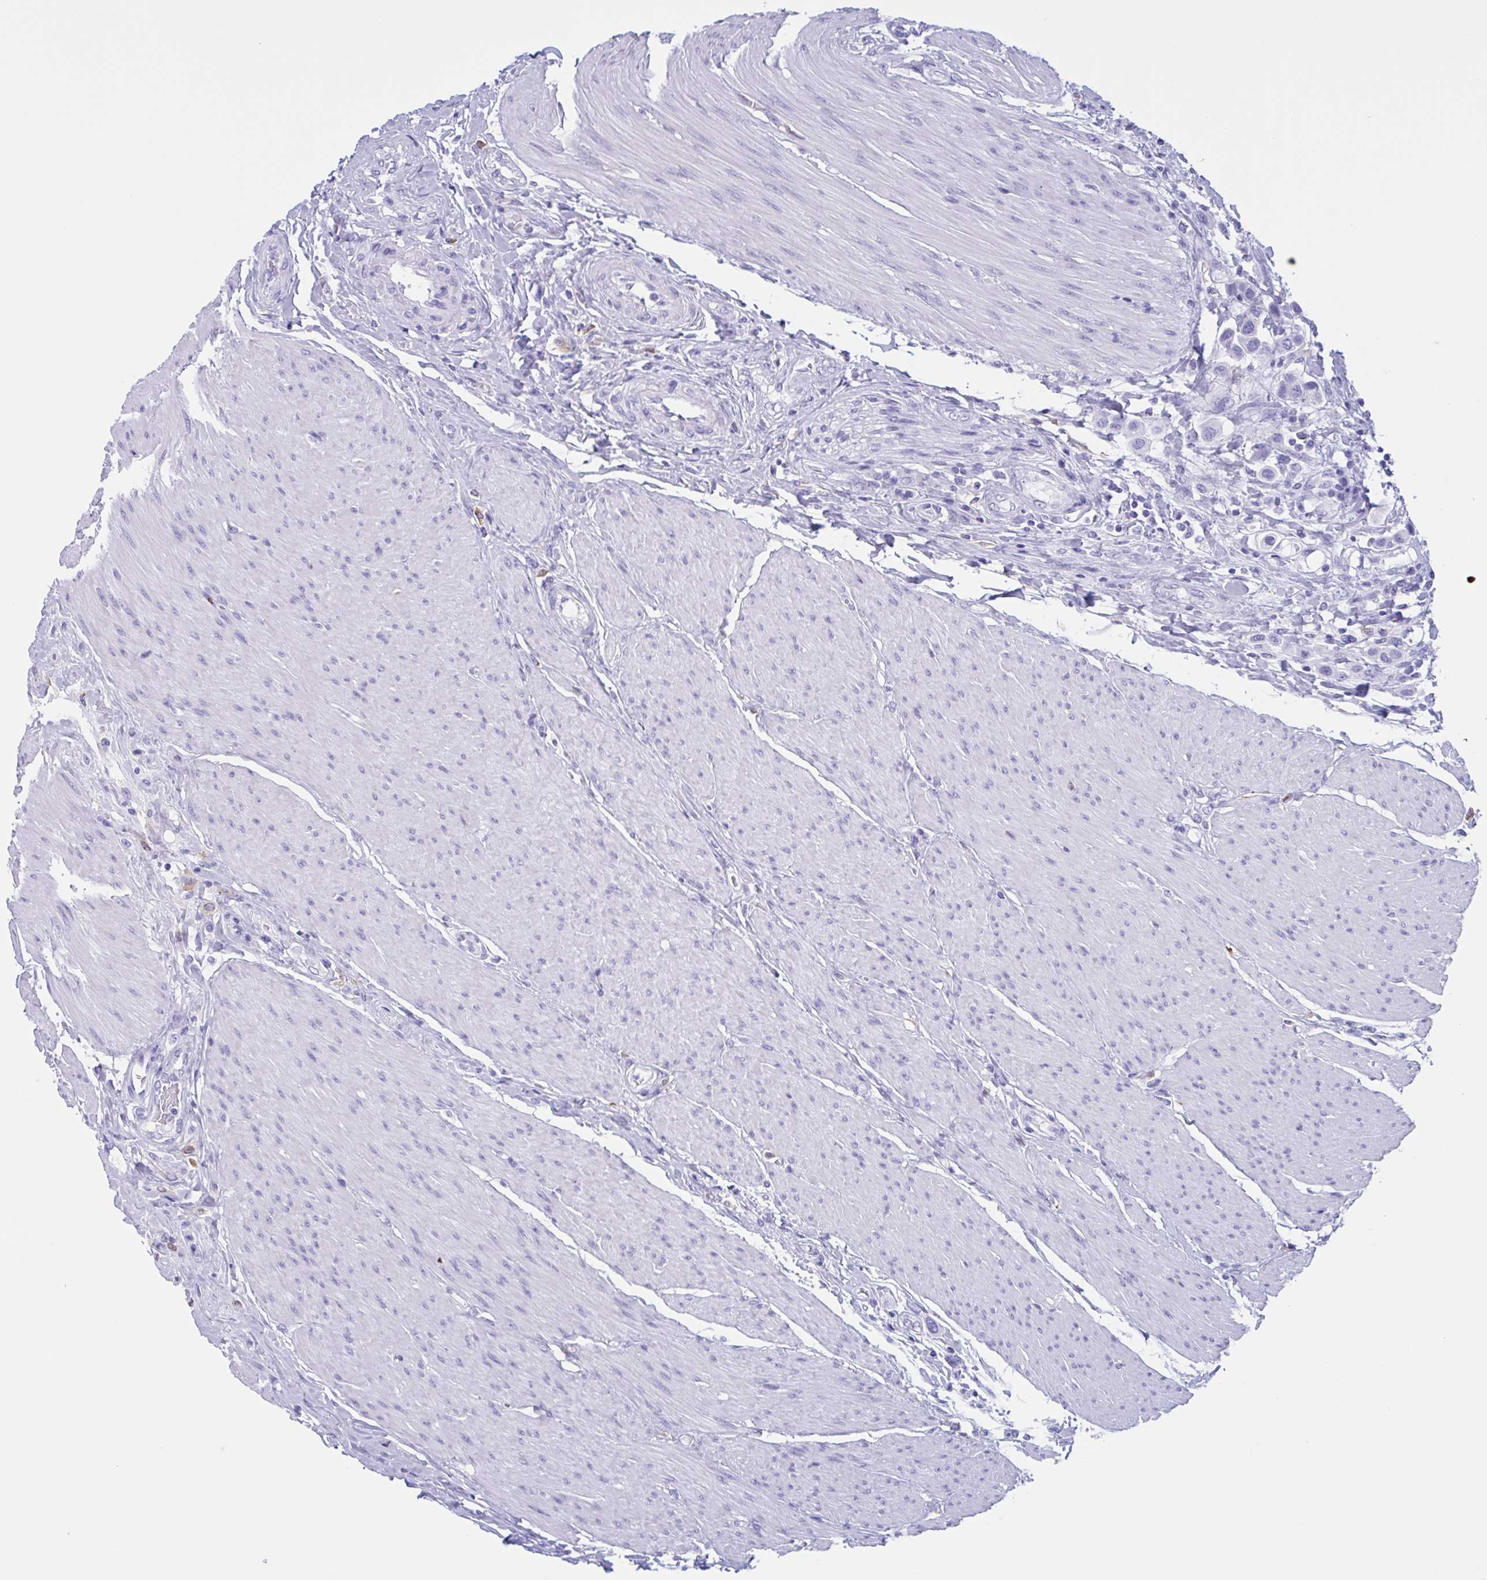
{"staining": {"intensity": "negative", "quantity": "none", "location": "none"}, "tissue": "urothelial cancer", "cell_type": "Tumor cells", "image_type": "cancer", "snomed": [{"axis": "morphology", "description": "Urothelial carcinoma, High grade"}, {"axis": "topography", "description": "Urinary bladder"}], "caption": "Immunohistochemistry histopathology image of human urothelial cancer stained for a protein (brown), which reveals no positivity in tumor cells. The staining is performed using DAB (3,3'-diaminobenzidine) brown chromogen with nuclei counter-stained in using hematoxylin.", "gene": "ZNF850", "patient": {"sex": "male", "age": 50}}